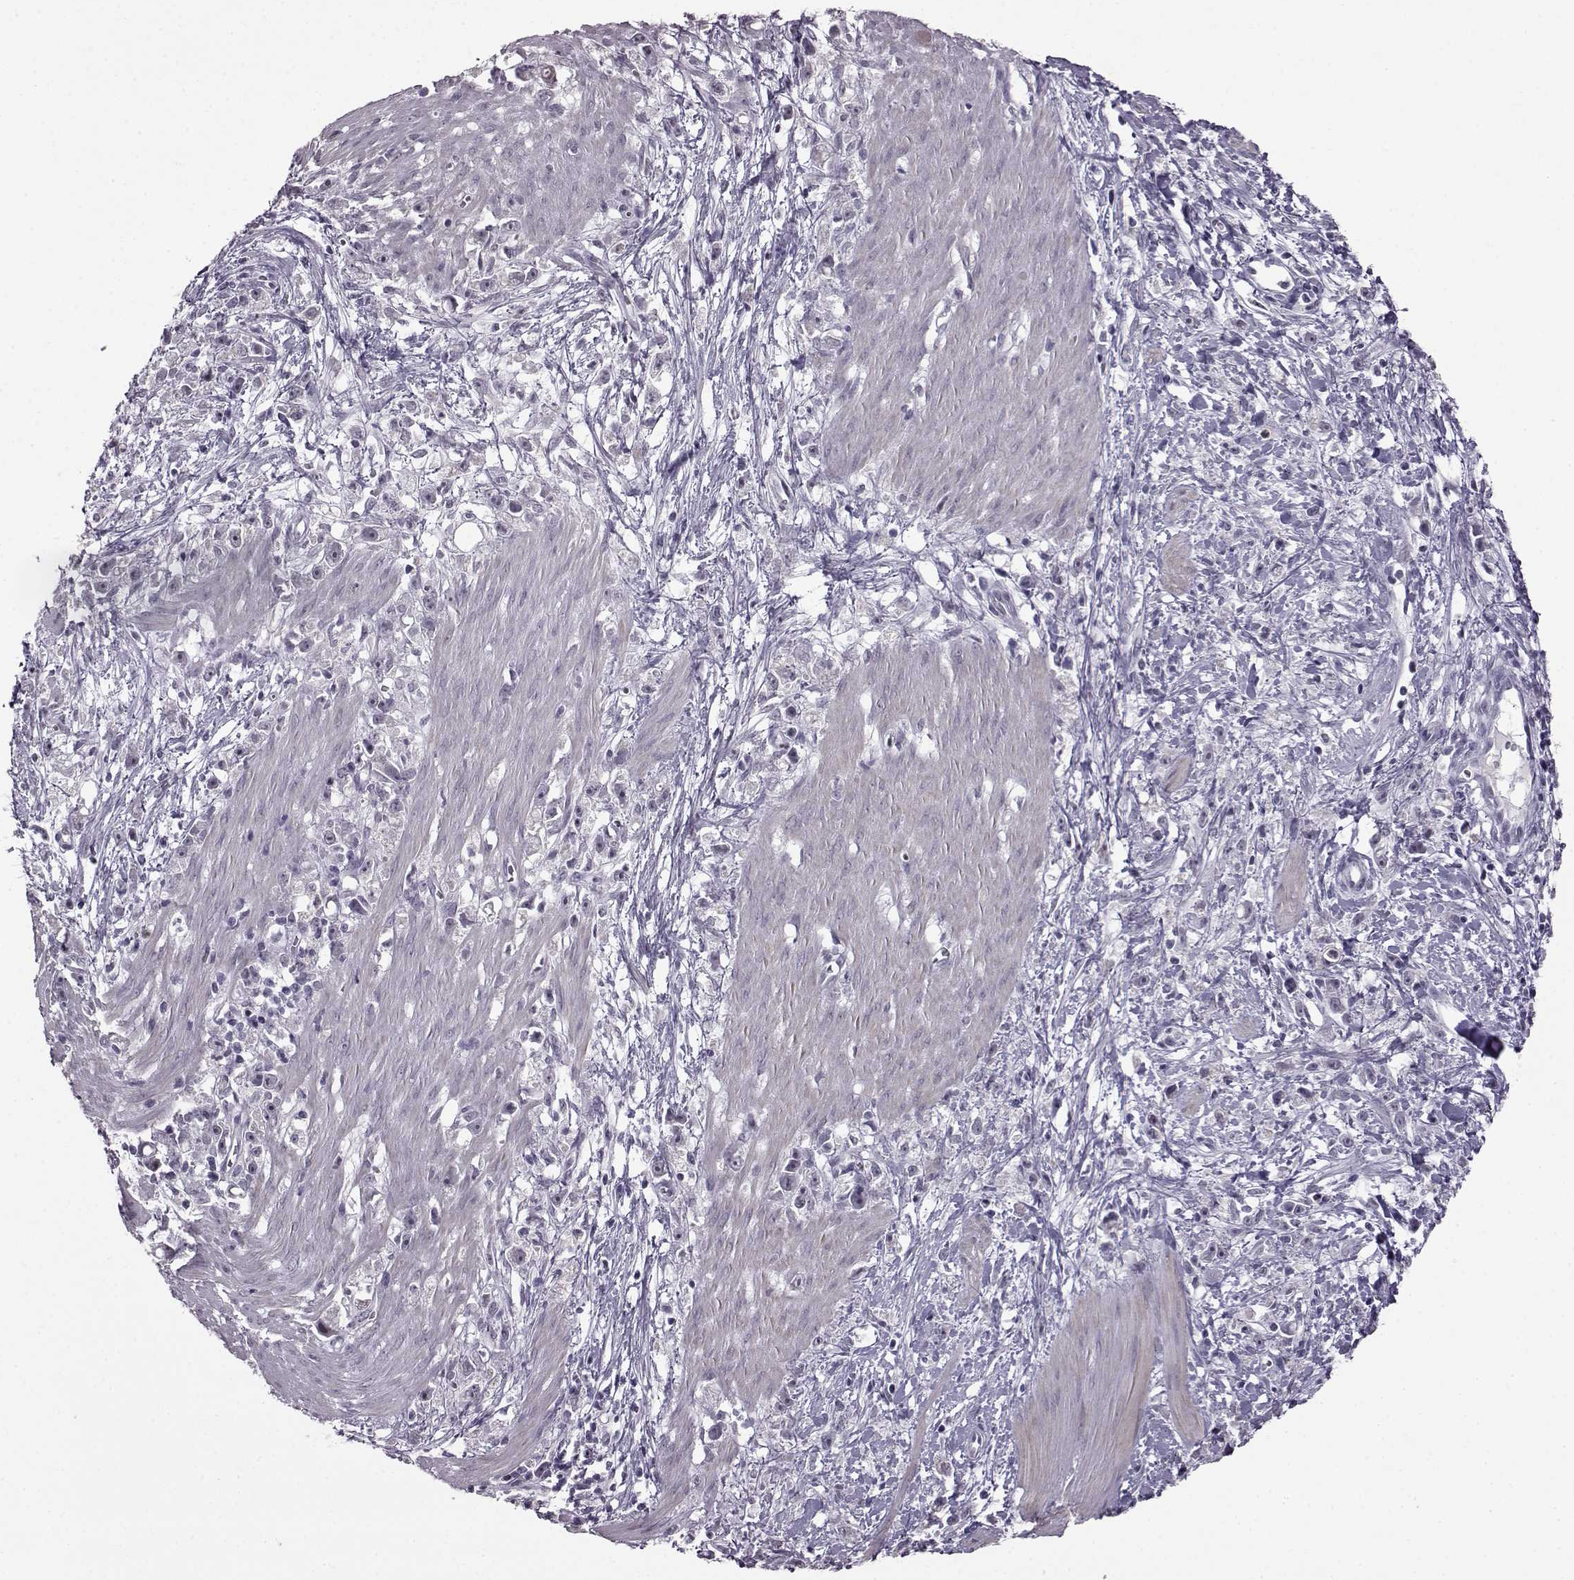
{"staining": {"intensity": "negative", "quantity": "none", "location": "none"}, "tissue": "stomach cancer", "cell_type": "Tumor cells", "image_type": "cancer", "snomed": [{"axis": "morphology", "description": "Adenocarcinoma, NOS"}, {"axis": "topography", "description": "Stomach"}], "caption": "A high-resolution photomicrograph shows immunohistochemistry staining of adenocarcinoma (stomach), which demonstrates no significant expression in tumor cells. The staining was performed using DAB (3,3'-diaminobenzidine) to visualize the protein expression in brown, while the nuclei were stained in blue with hematoxylin (Magnification: 20x).", "gene": "SLC28A2", "patient": {"sex": "female", "age": 59}}